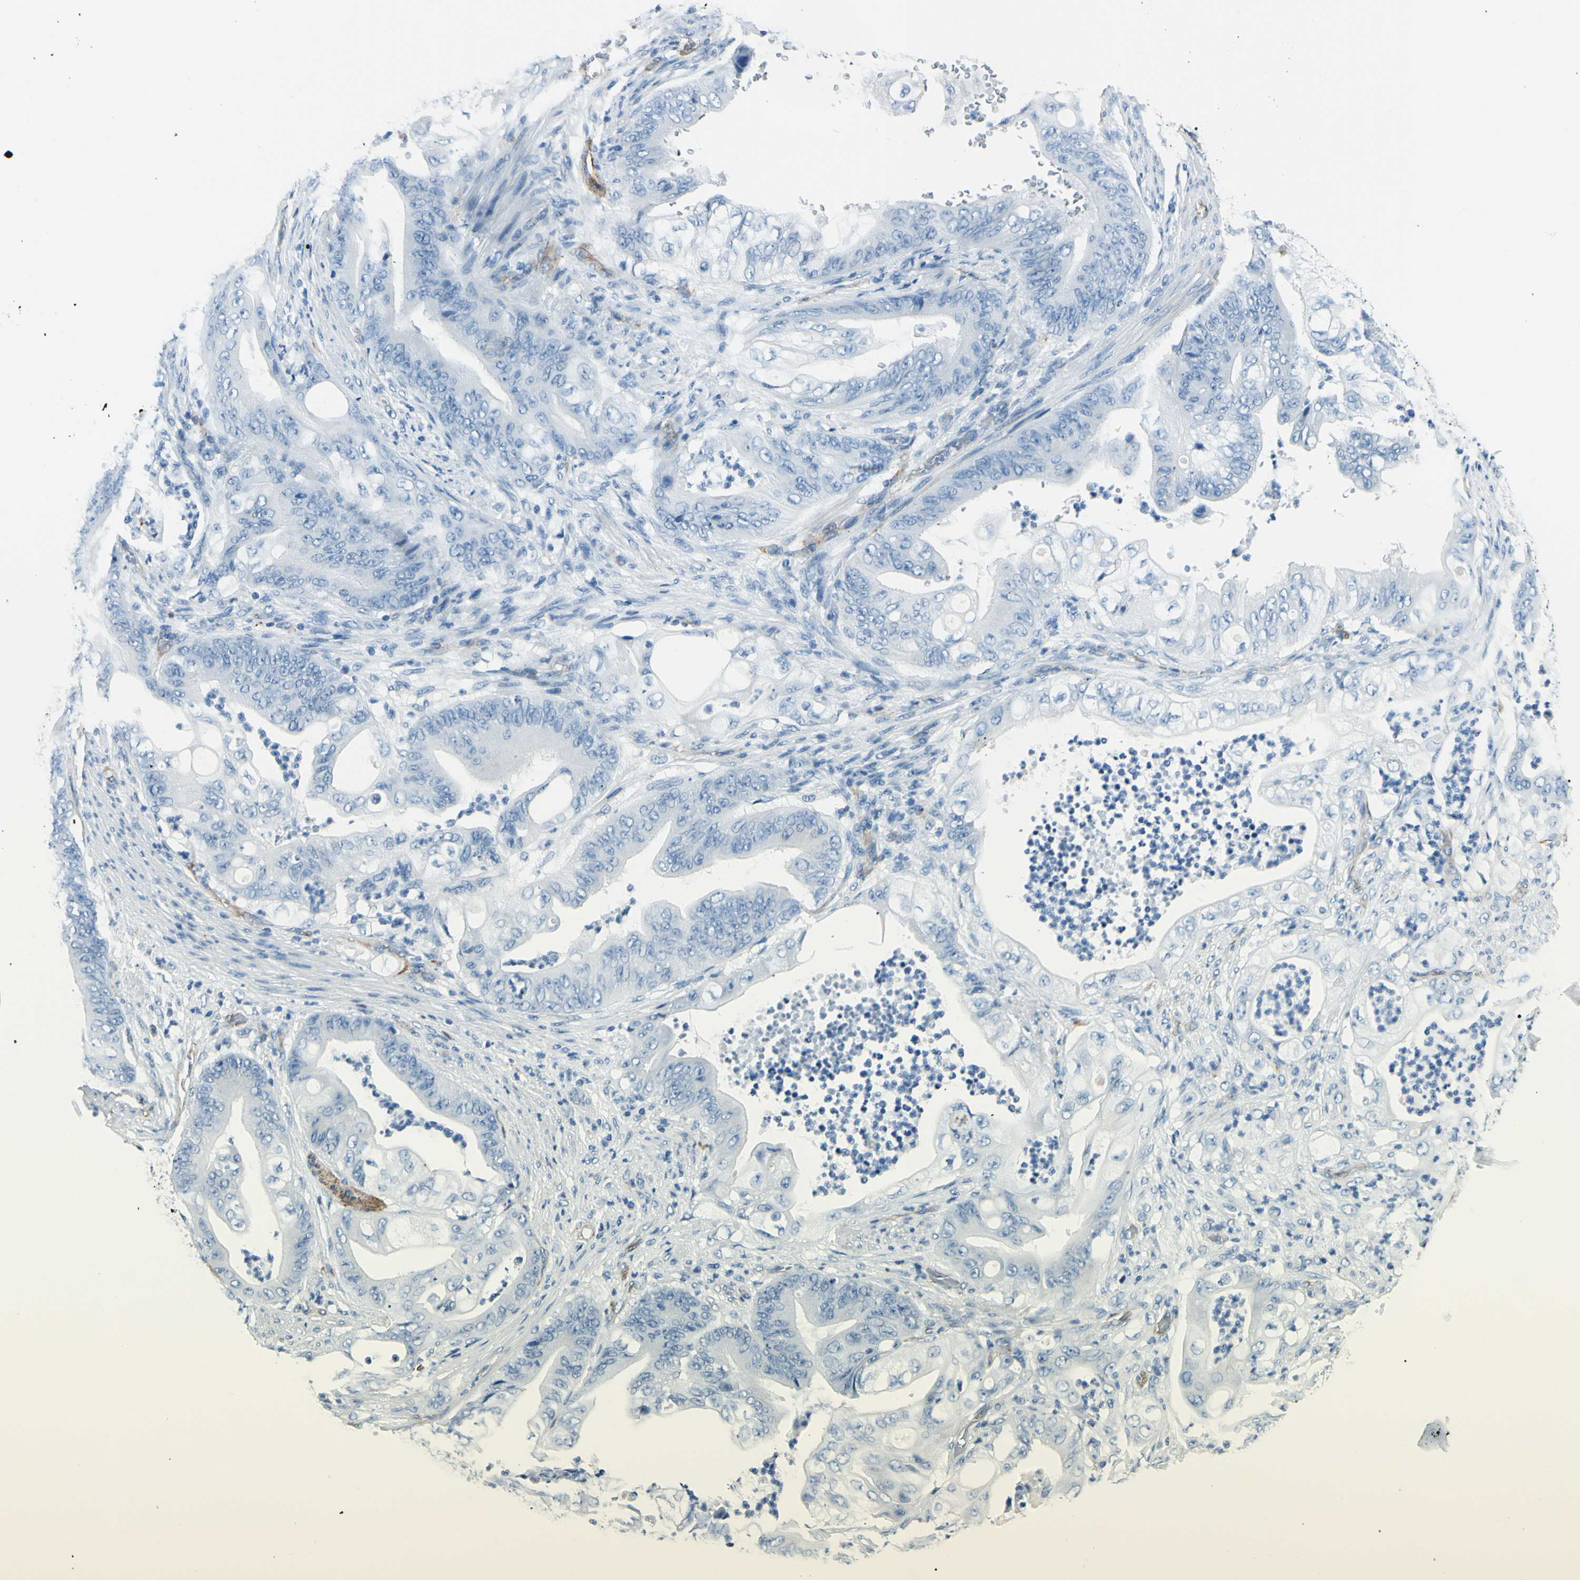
{"staining": {"intensity": "negative", "quantity": "none", "location": "none"}, "tissue": "stomach cancer", "cell_type": "Tumor cells", "image_type": "cancer", "snomed": [{"axis": "morphology", "description": "Adenocarcinoma, NOS"}, {"axis": "topography", "description": "Stomach"}], "caption": "An immunohistochemistry photomicrograph of adenocarcinoma (stomach) is shown. There is no staining in tumor cells of adenocarcinoma (stomach).", "gene": "PTH2R", "patient": {"sex": "female", "age": 73}}